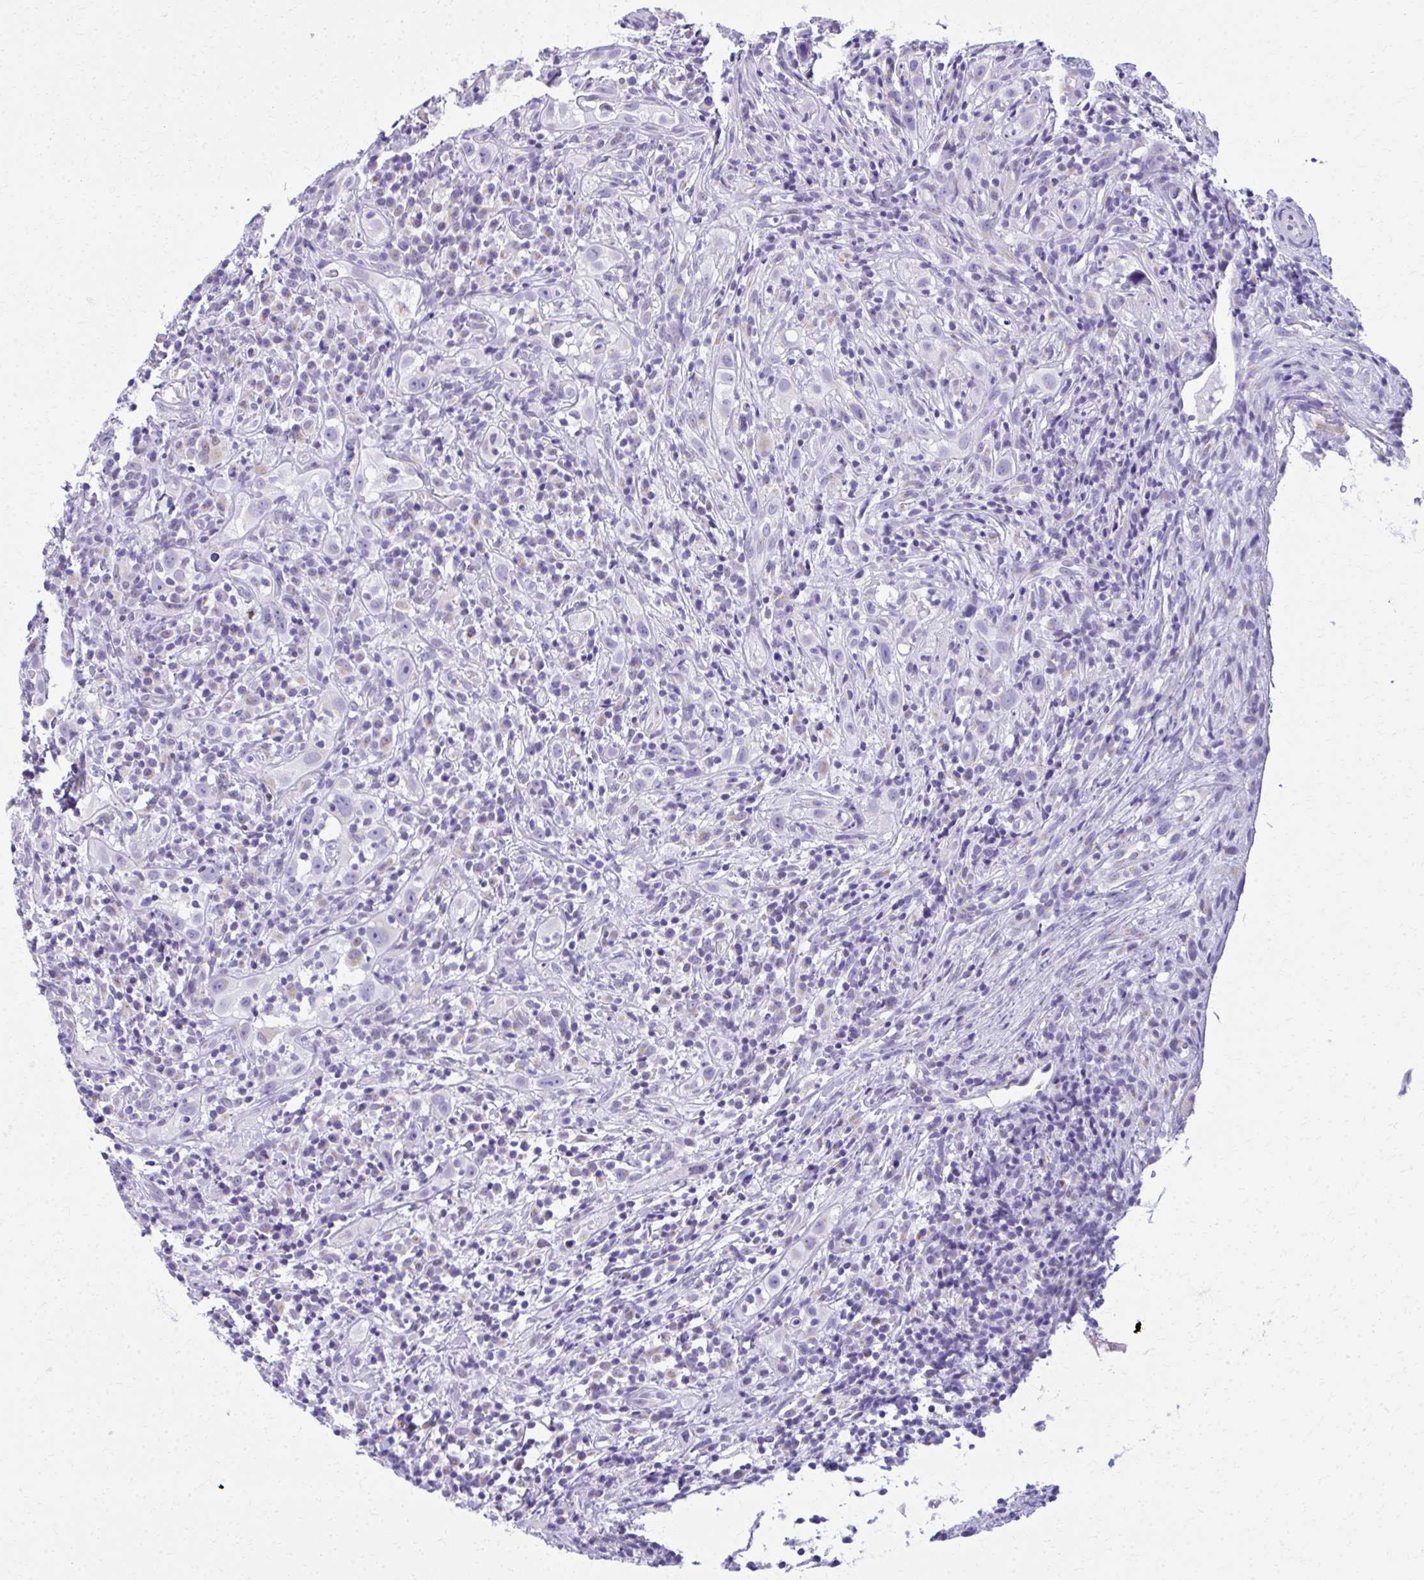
{"staining": {"intensity": "negative", "quantity": "none", "location": "none"}, "tissue": "head and neck cancer", "cell_type": "Tumor cells", "image_type": "cancer", "snomed": [{"axis": "morphology", "description": "Squamous cell carcinoma, NOS"}, {"axis": "topography", "description": "Head-Neck"}], "caption": "This is an immunohistochemistry (IHC) micrograph of squamous cell carcinoma (head and neck). There is no positivity in tumor cells.", "gene": "SCLY", "patient": {"sex": "female", "age": 95}}